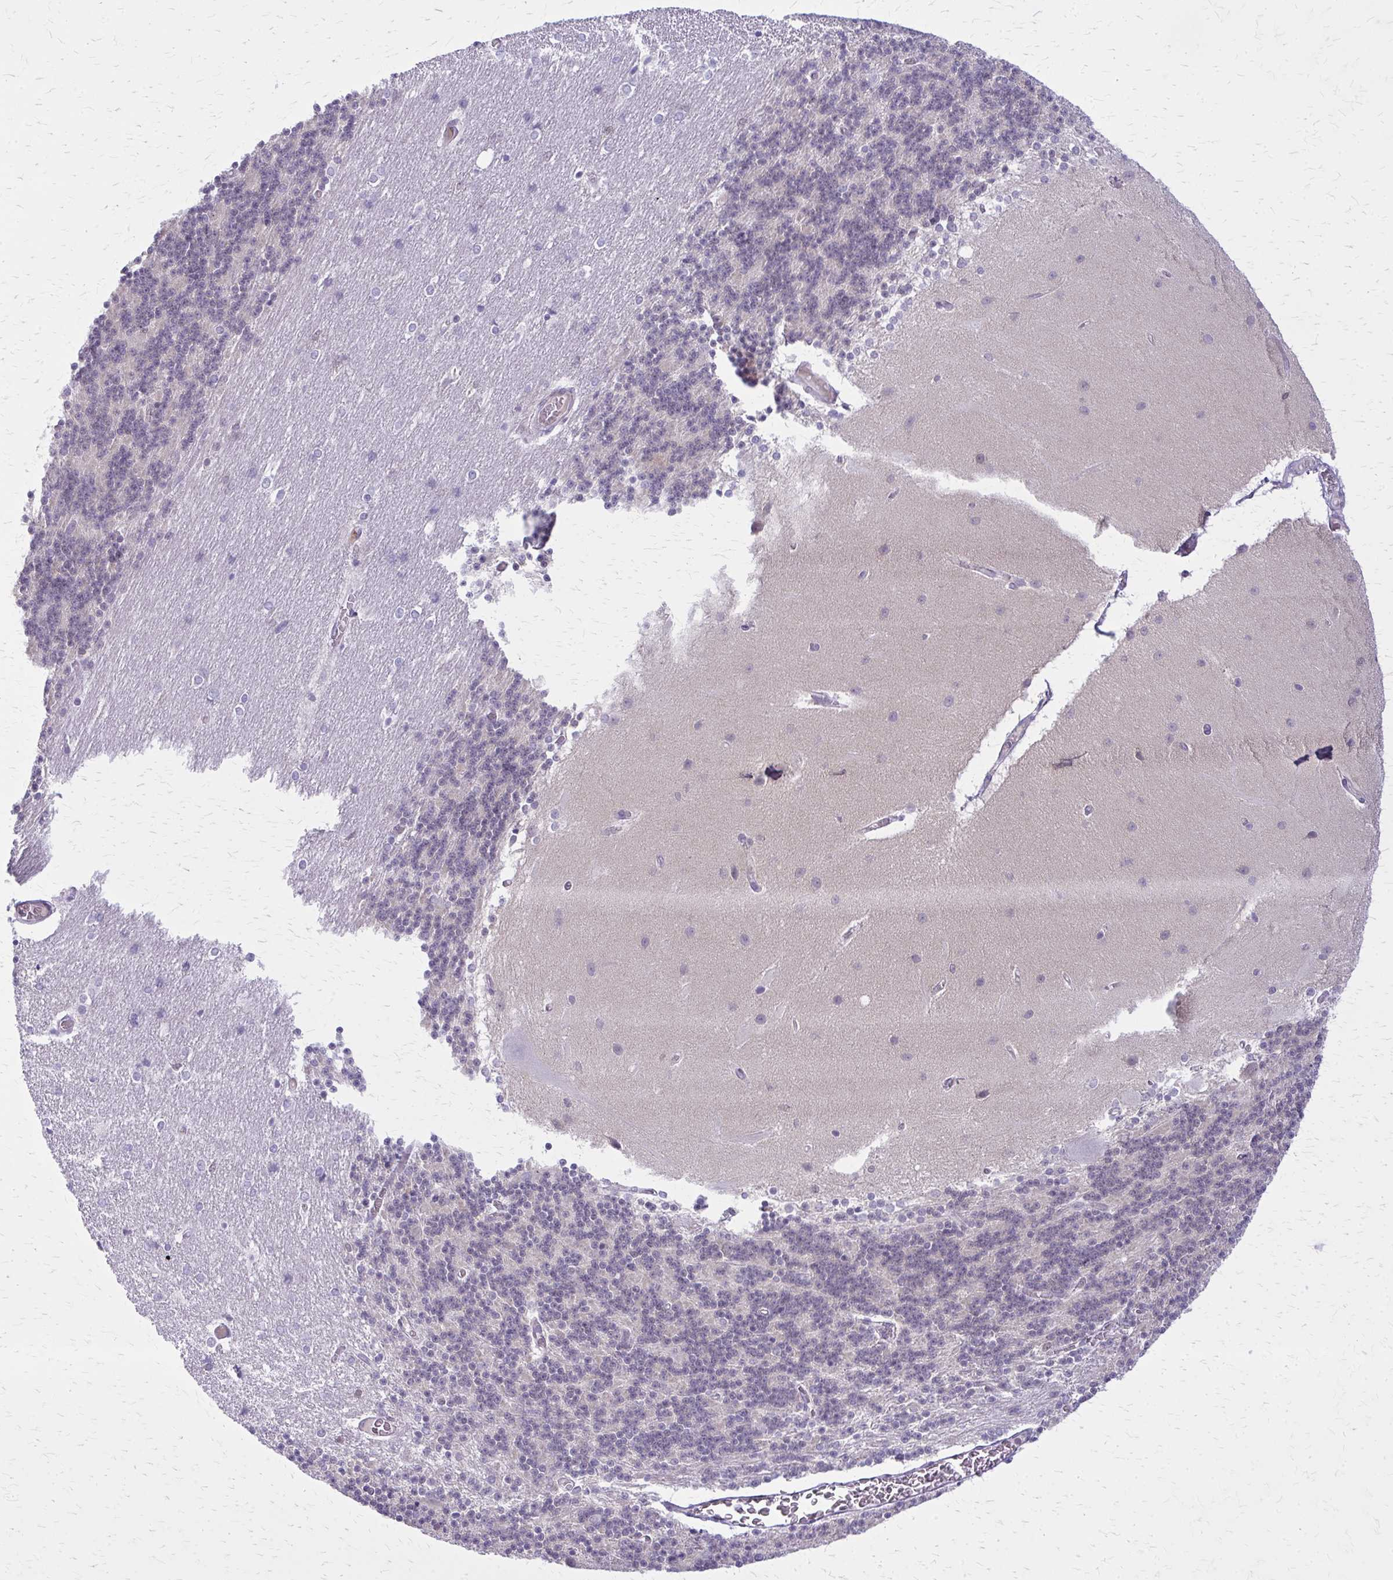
{"staining": {"intensity": "negative", "quantity": "none", "location": "none"}, "tissue": "cerebellum", "cell_type": "Cells in granular layer", "image_type": "normal", "snomed": [{"axis": "morphology", "description": "Normal tissue, NOS"}, {"axis": "topography", "description": "Cerebellum"}], "caption": "An image of cerebellum stained for a protein reveals no brown staining in cells in granular layer. (IHC, brightfield microscopy, high magnification).", "gene": "GLRX", "patient": {"sex": "female", "age": 54}}